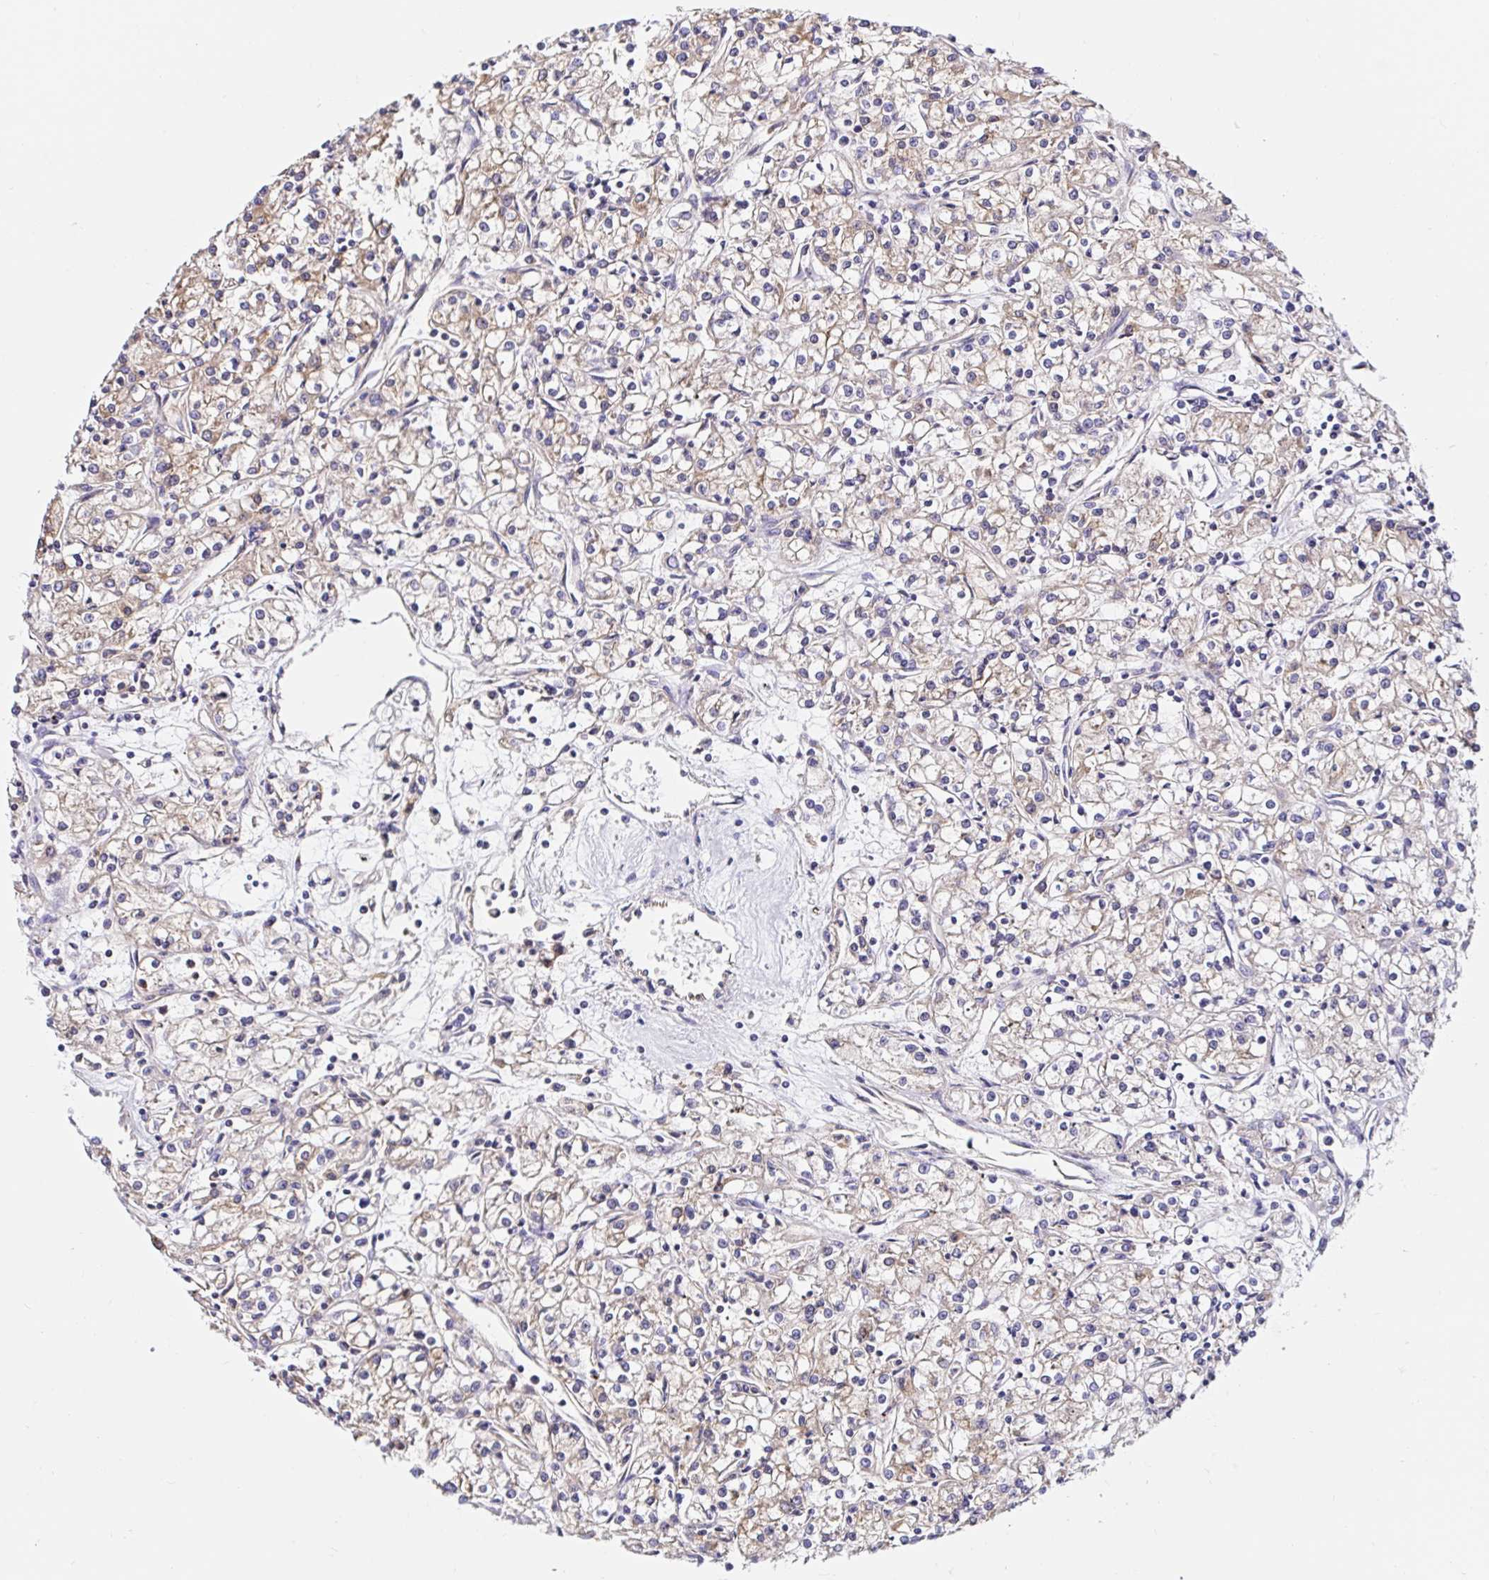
{"staining": {"intensity": "weak", "quantity": ">75%", "location": "cytoplasmic/membranous"}, "tissue": "renal cancer", "cell_type": "Tumor cells", "image_type": "cancer", "snomed": [{"axis": "morphology", "description": "Adenocarcinoma, NOS"}, {"axis": "topography", "description": "Kidney"}], "caption": "Tumor cells demonstrate low levels of weak cytoplasmic/membranous staining in approximately >75% of cells in human adenocarcinoma (renal). The staining is performed using DAB brown chromogen to label protein expression. The nuclei are counter-stained blue using hematoxylin.", "gene": "RSRP1", "patient": {"sex": "female", "age": 59}}